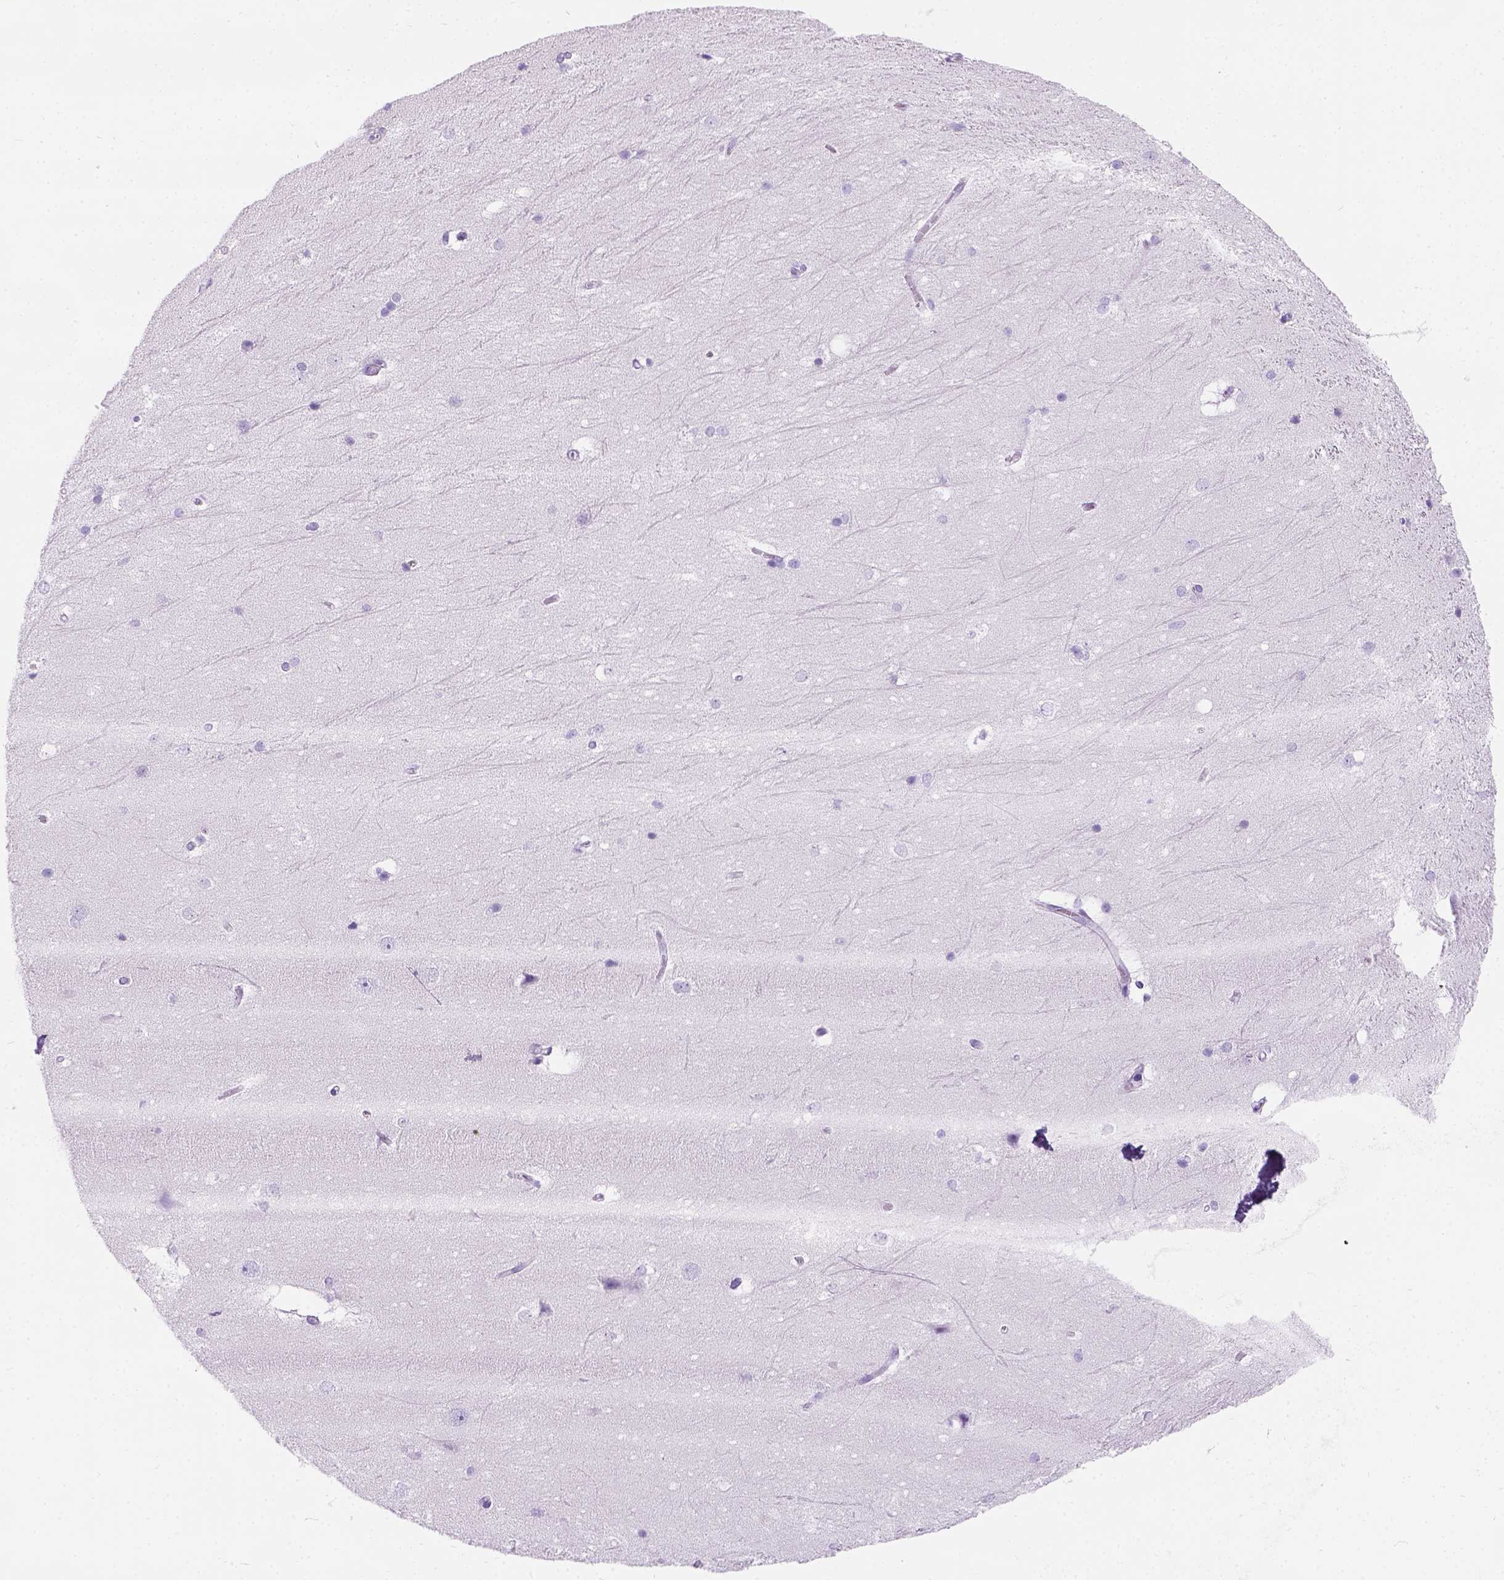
{"staining": {"intensity": "negative", "quantity": "none", "location": "none"}, "tissue": "hippocampus", "cell_type": "Glial cells", "image_type": "normal", "snomed": [{"axis": "morphology", "description": "Normal tissue, NOS"}, {"axis": "topography", "description": "Cerebral cortex"}, {"axis": "topography", "description": "Hippocampus"}], "caption": "A photomicrograph of human hippocampus is negative for staining in glial cells. (DAB (3,3'-diaminobenzidine) immunohistochemistry (IHC), high magnification).", "gene": "C7orf57", "patient": {"sex": "female", "age": 19}}